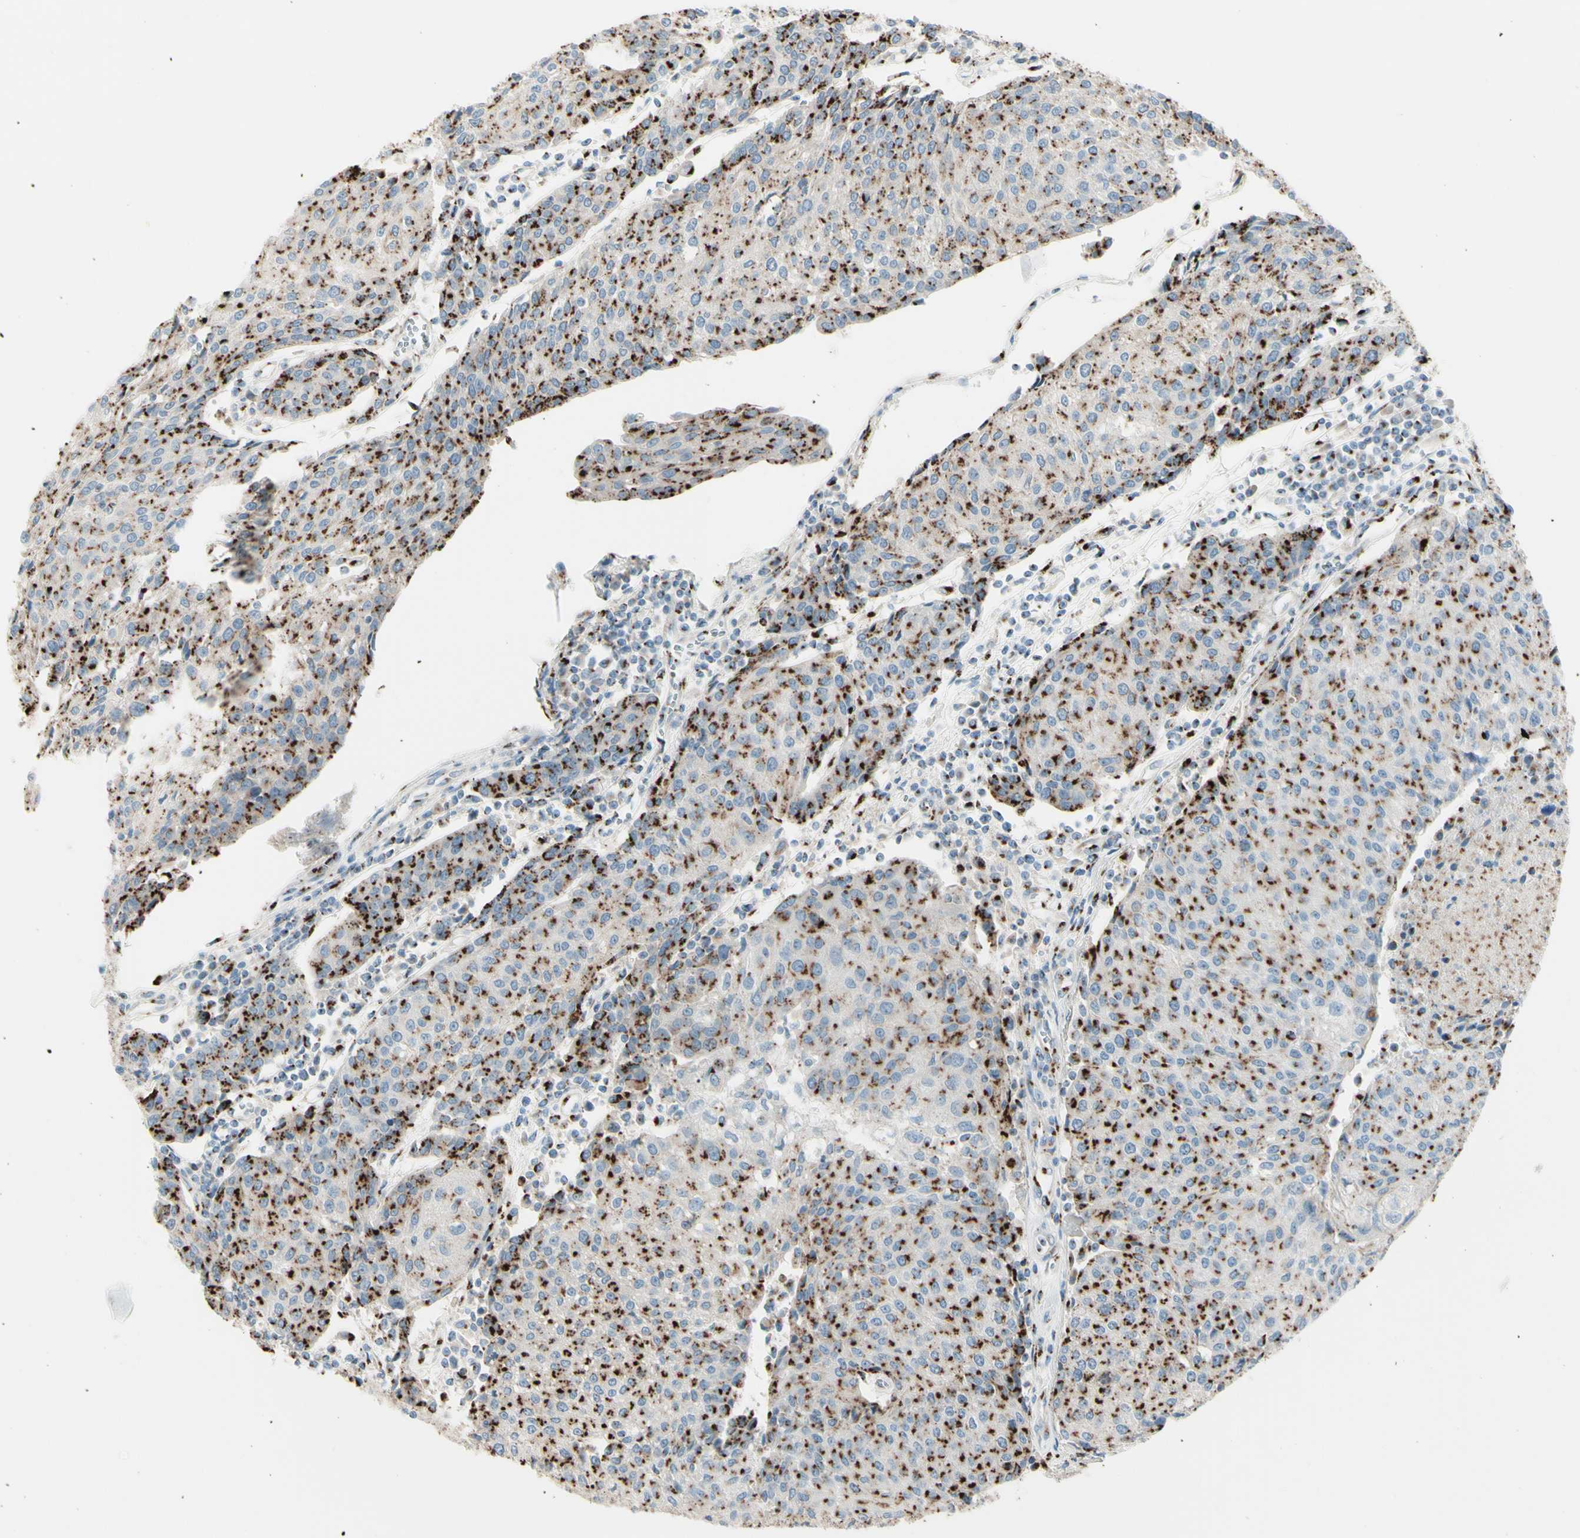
{"staining": {"intensity": "strong", "quantity": ">75%", "location": "cytoplasmic/membranous"}, "tissue": "urothelial cancer", "cell_type": "Tumor cells", "image_type": "cancer", "snomed": [{"axis": "morphology", "description": "Urothelial carcinoma, High grade"}, {"axis": "topography", "description": "Urinary bladder"}], "caption": "Immunohistochemistry (IHC) of human urothelial carcinoma (high-grade) displays high levels of strong cytoplasmic/membranous staining in about >75% of tumor cells.", "gene": "B4GALT1", "patient": {"sex": "female", "age": 85}}